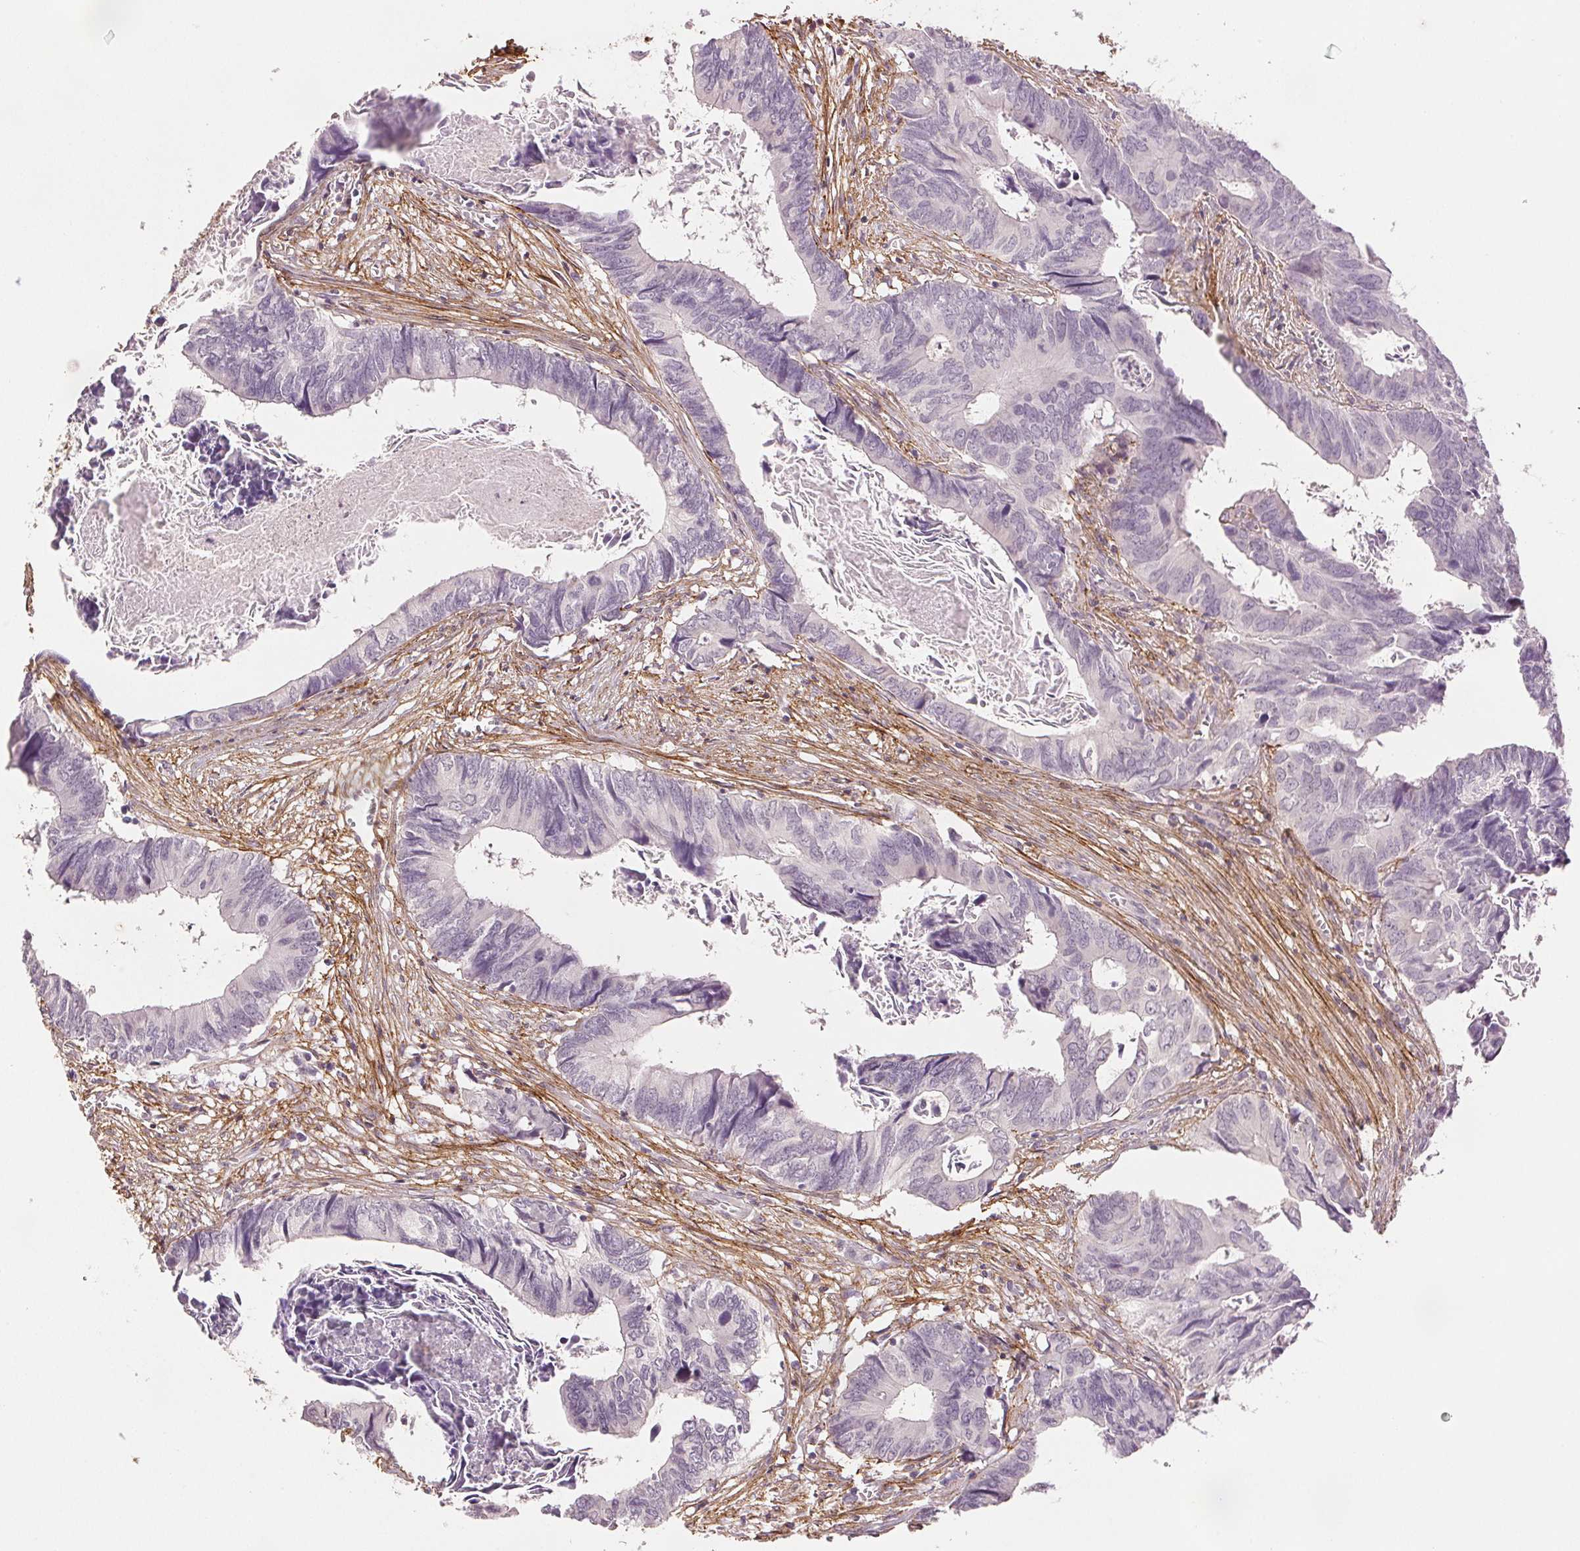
{"staining": {"intensity": "negative", "quantity": "none", "location": "none"}, "tissue": "colorectal cancer", "cell_type": "Tumor cells", "image_type": "cancer", "snomed": [{"axis": "morphology", "description": "Adenocarcinoma, NOS"}, {"axis": "topography", "description": "Colon"}], "caption": "Image shows no protein positivity in tumor cells of colorectal adenocarcinoma tissue. (DAB immunohistochemistry (IHC) visualized using brightfield microscopy, high magnification).", "gene": "FBN1", "patient": {"sex": "female", "age": 82}}